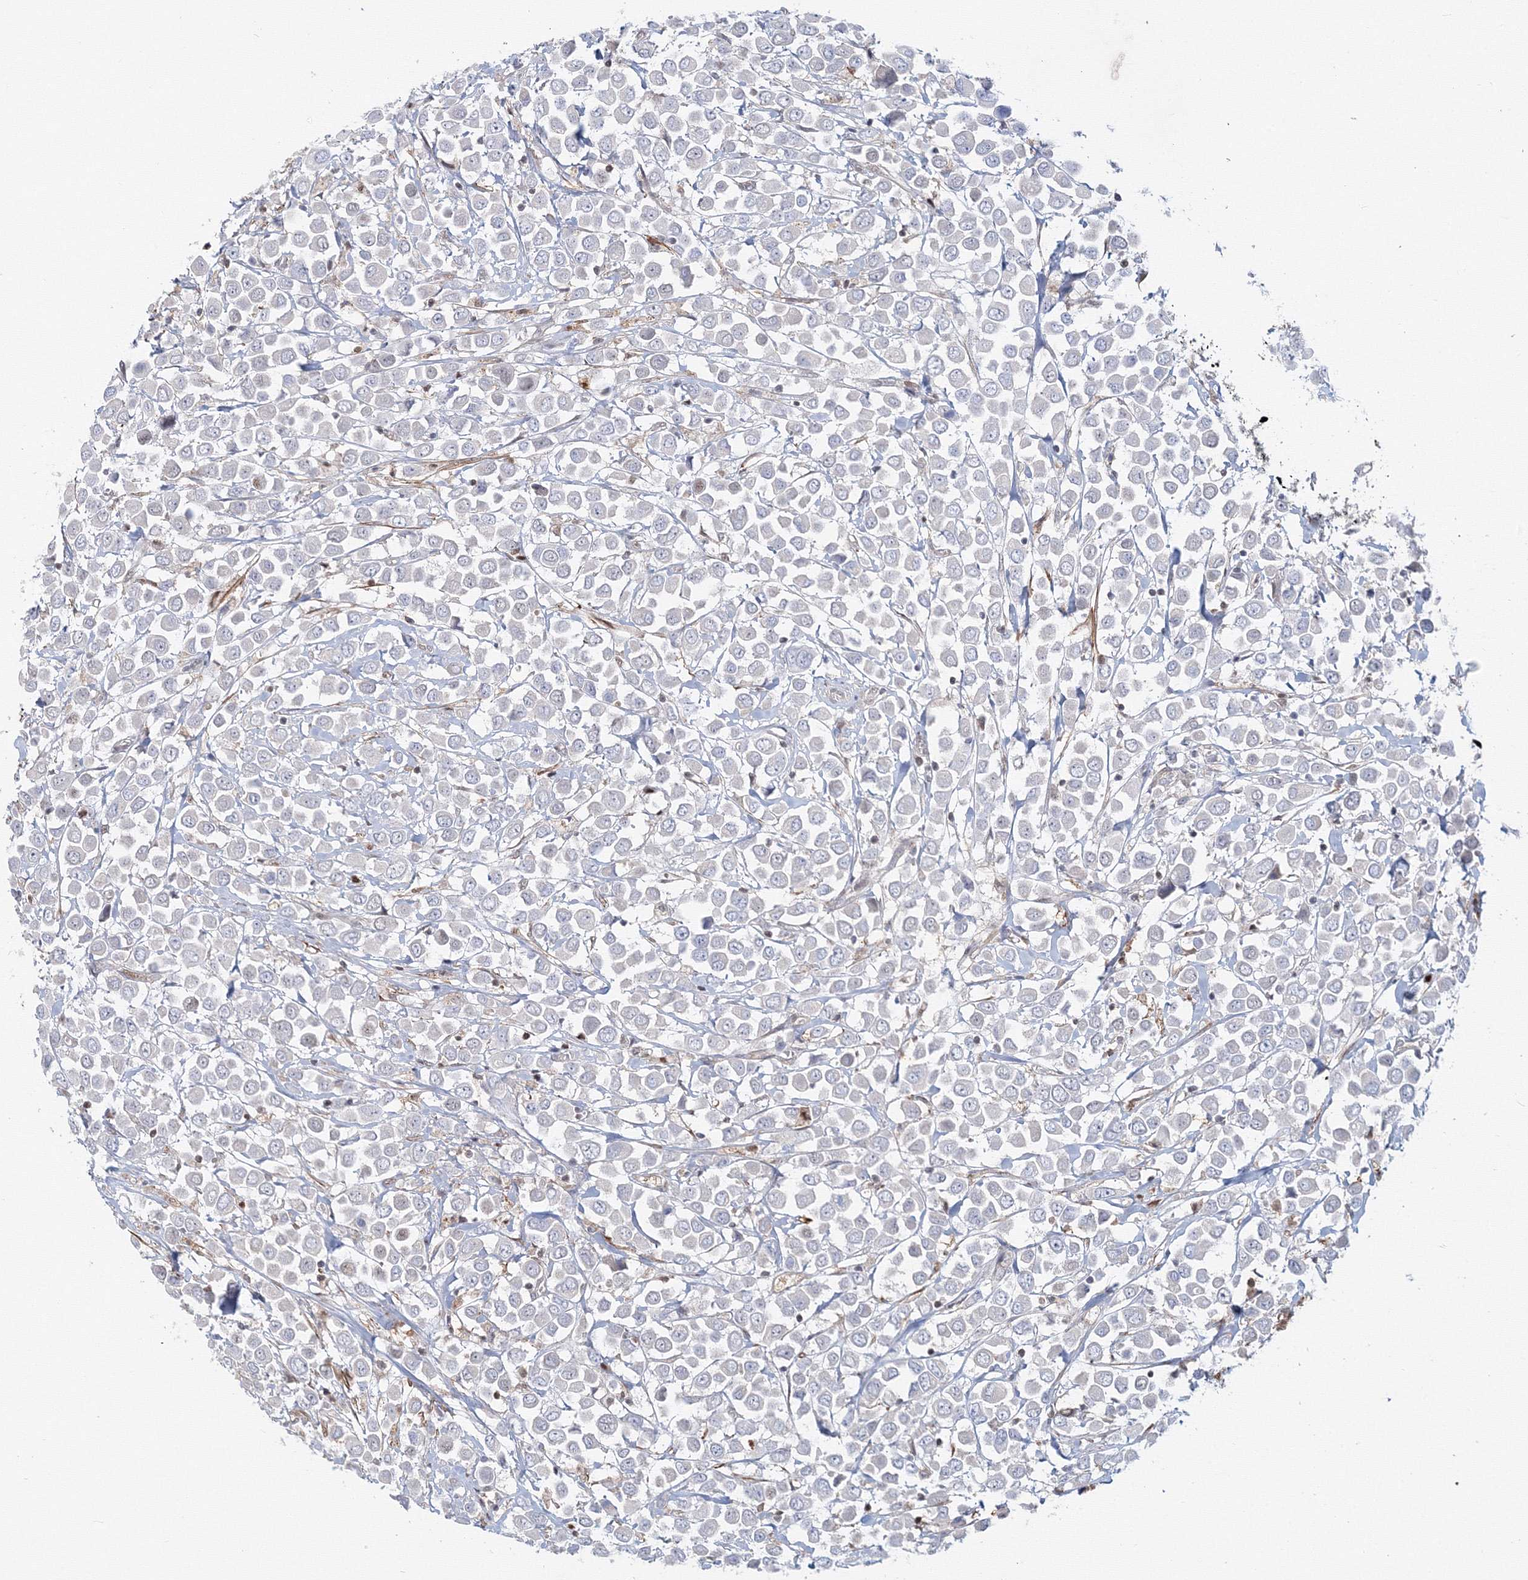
{"staining": {"intensity": "negative", "quantity": "none", "location": "none"}, "tissue": "breast cancer", "cell_type": "Tumor cells", "image_type": "cancer", "snomed": [{"axis": "morphology", "description": "Duct carcinoma"}, {"axis": "topography", "description": "Breast"}], "caption": "IHC micrograph of neoplastic tissue: human breast cancer (intraductal carcinoma) stained with DAB demonstrates no significant protein expression in tumor cells.", "gene": "ARHGAP21", "patient": {"sex": "female", "age": 61}}